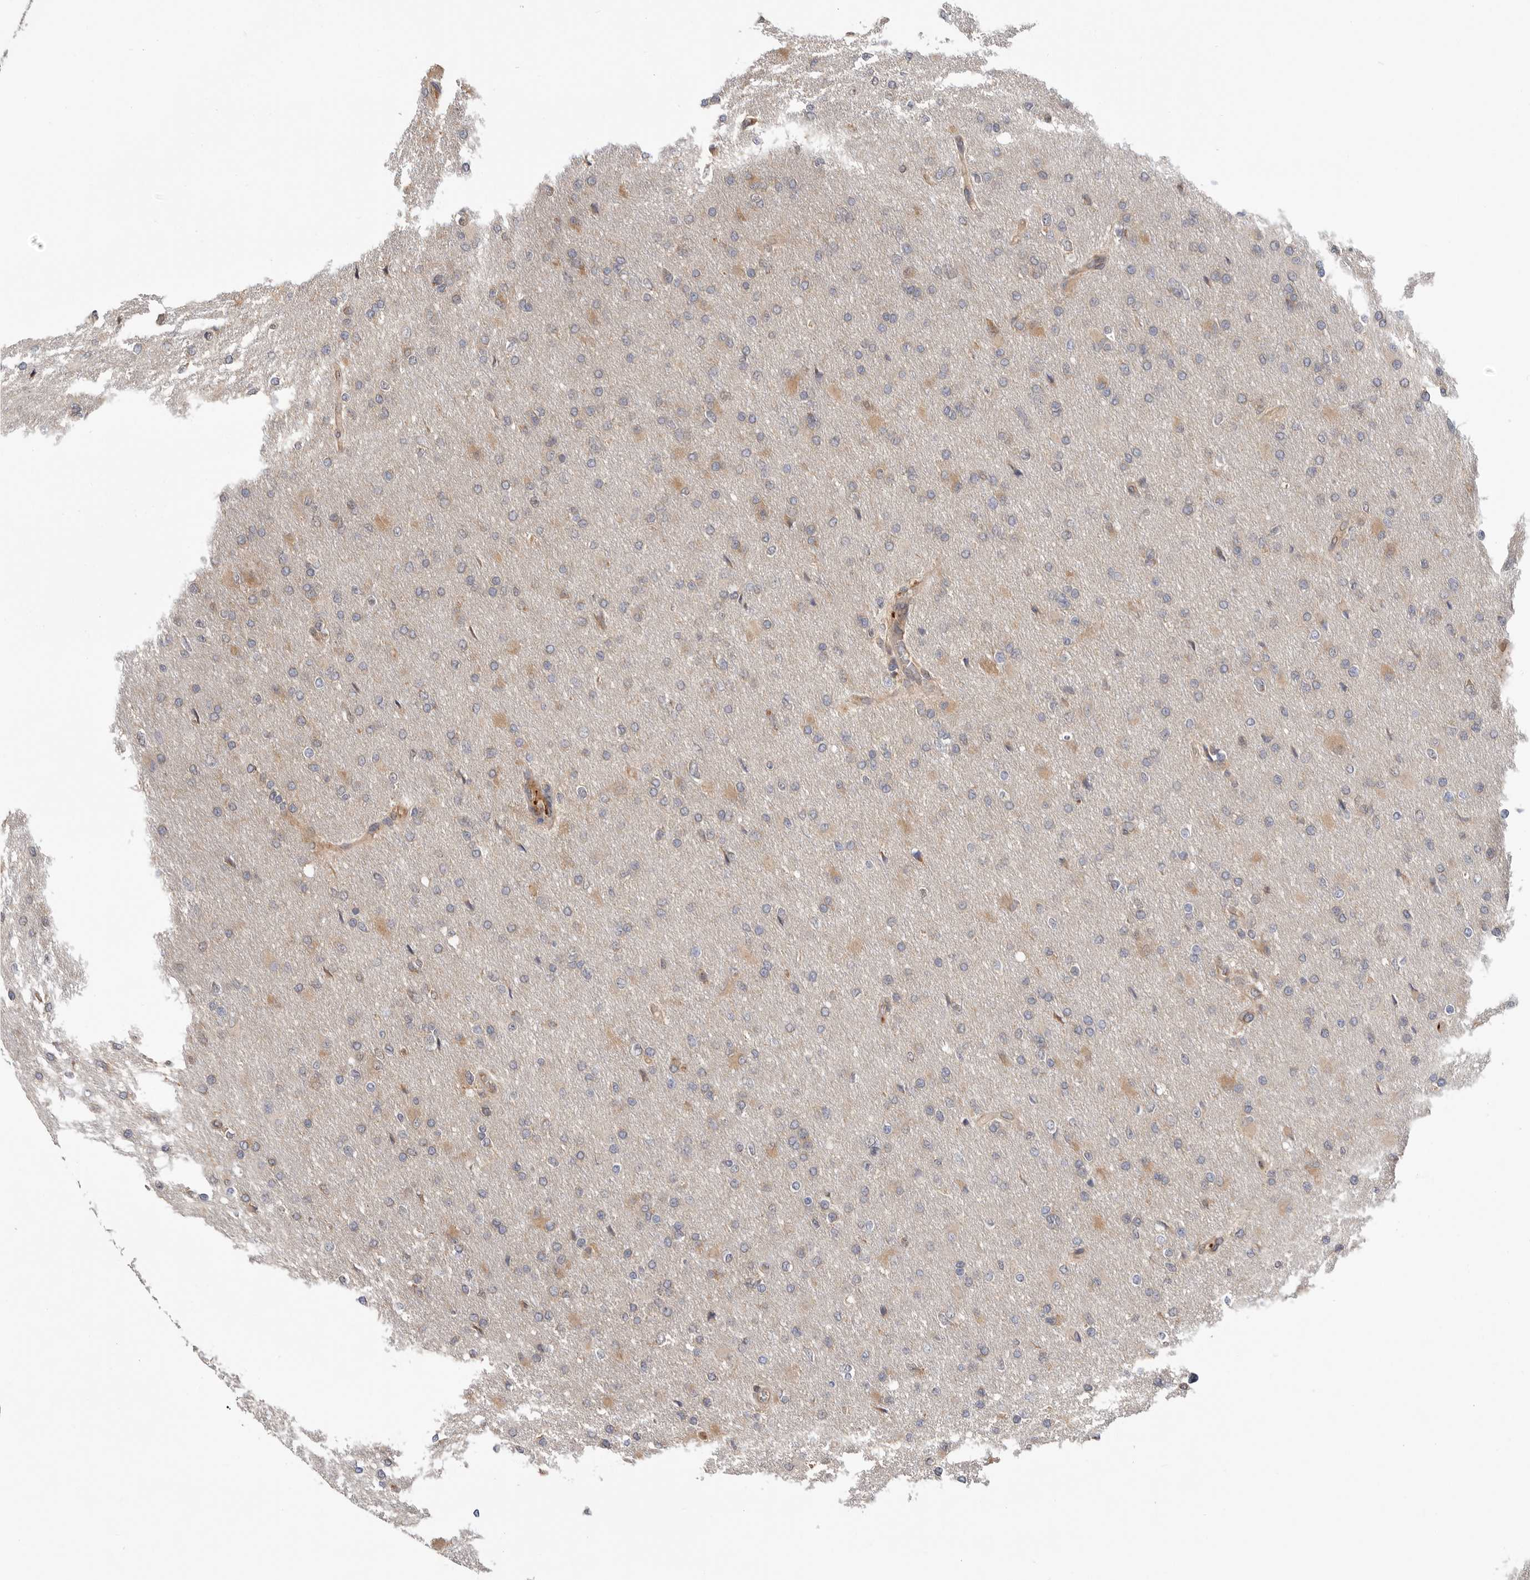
{"staining": {"intensity": "weak", "quantity": "<25%", "location": "cytoplasmic/membranous"}, "tissue": "glioma", "cell_type": "Tumor cells", "image_type": "cancer", "snomed": [{"axis": "morphology", "description": "Glioma, malignant, High grade"}, {"axis": "topography", "description": "Cerebral cortex"}], "caption": "Photomicrograph shows no significant protein positivity in tumor cells of glioma.", "gene": "CDC42BPB", "patient": {"sex": "female", "age": 36}}